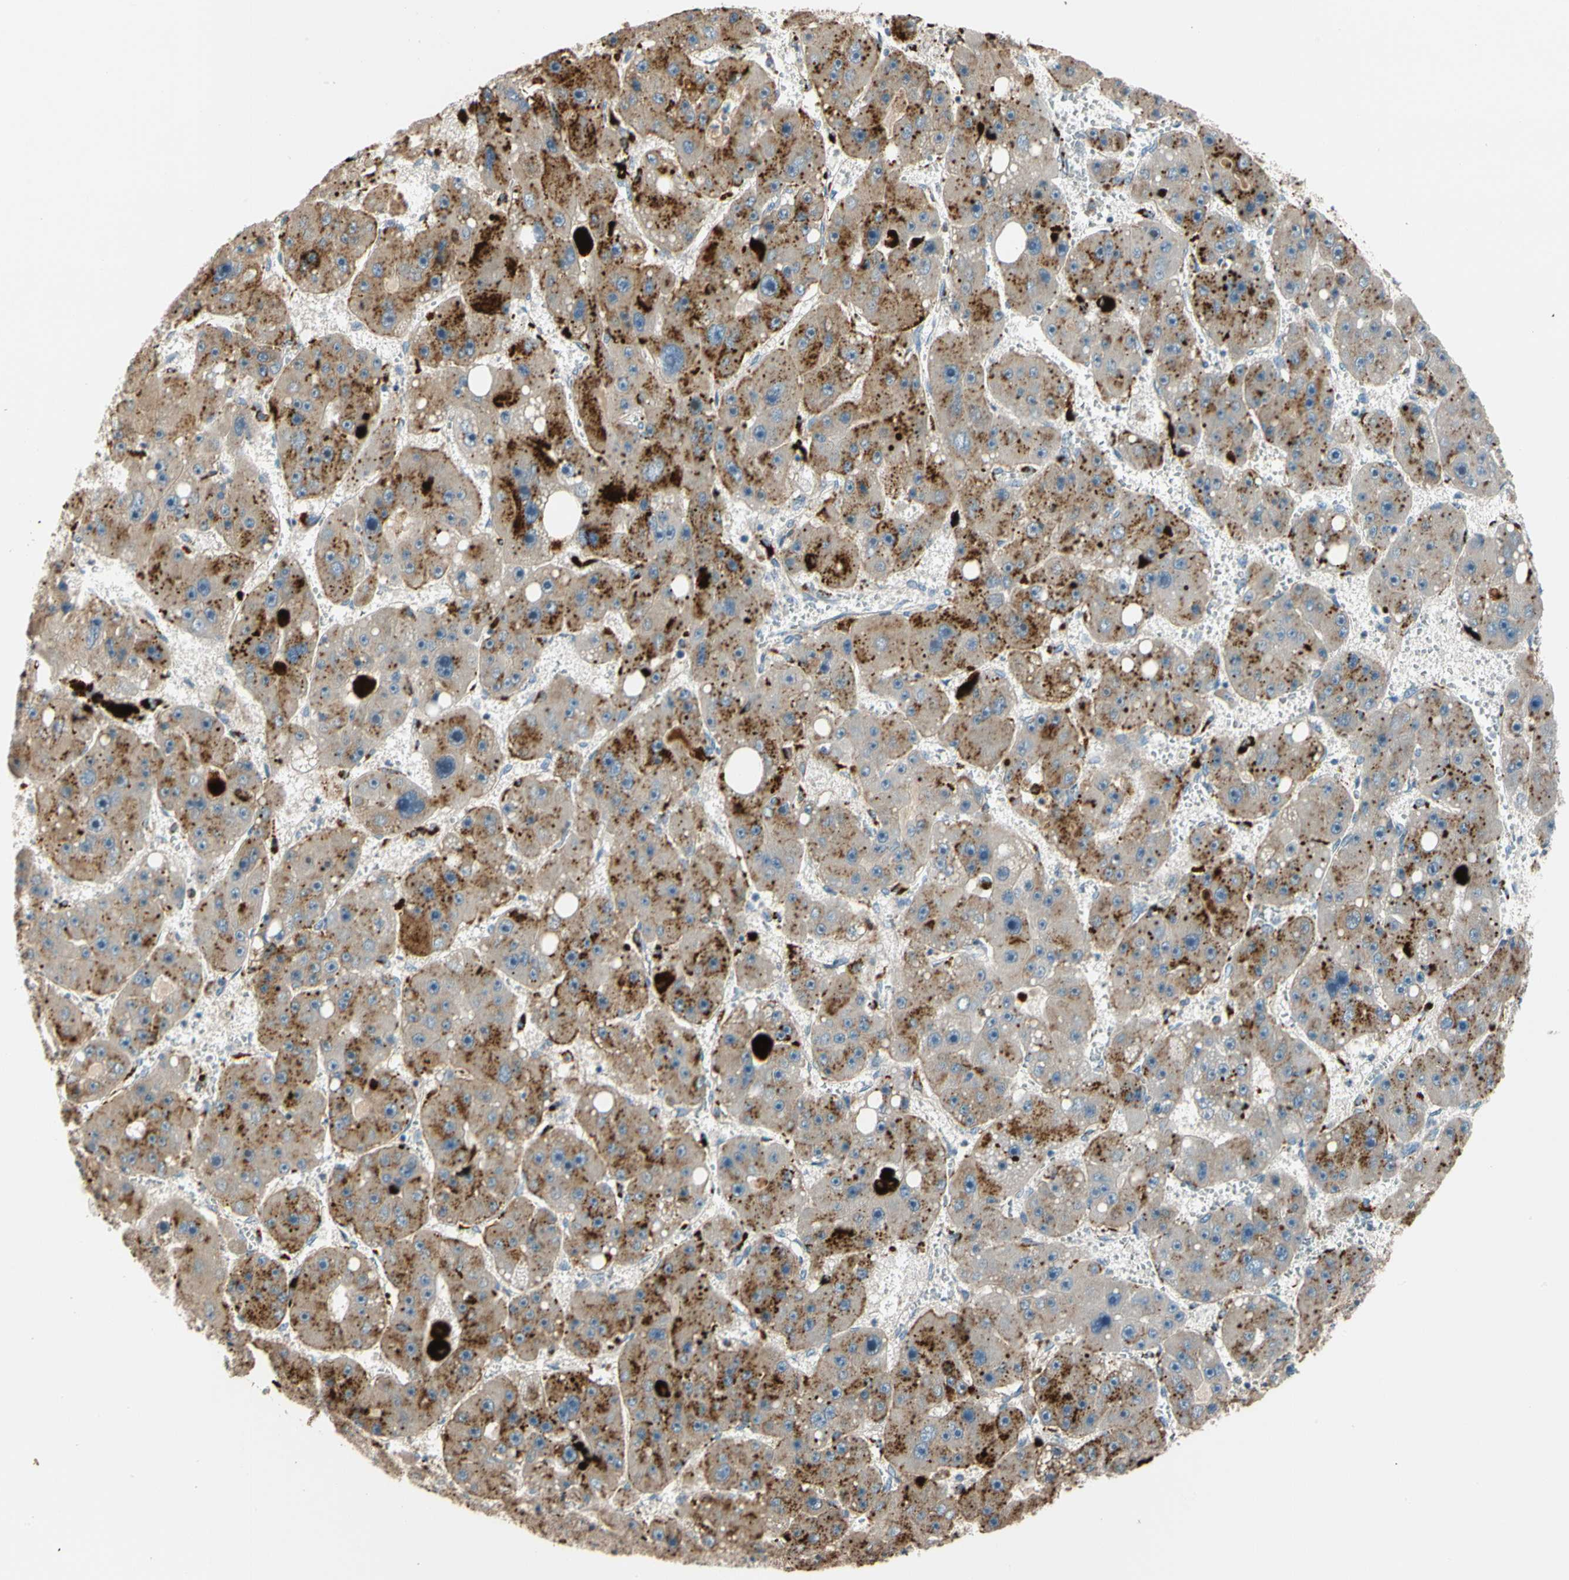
{"staining": {"intensity": "strong", "quantity": "<25%", "location": "cytoplasmic/membranous"}, "tissue": "liver cancer", "cell_type": "Tumor cells", "image_type": "cancer", "snomed": [{"axis": "morphology", "description": "Carcinoma, Hepatocellular, NOS"}, {"axis": "topography", "description": "Liver"}], "caption": "Immunohistochemical staining of human liver hepatocellular carcinoma demonstrates medium levels of strong cytoplasmic/membranous protein positivity in about <25% of tumor cells. The staining was performed using DAB (3,3'-diaminobenzidine), with brown indicating positive protein expression. Nuclei are stained blue with hematoxylin.", "gene": "GM2A", "patient": {"sex": "female", "age": 61}}